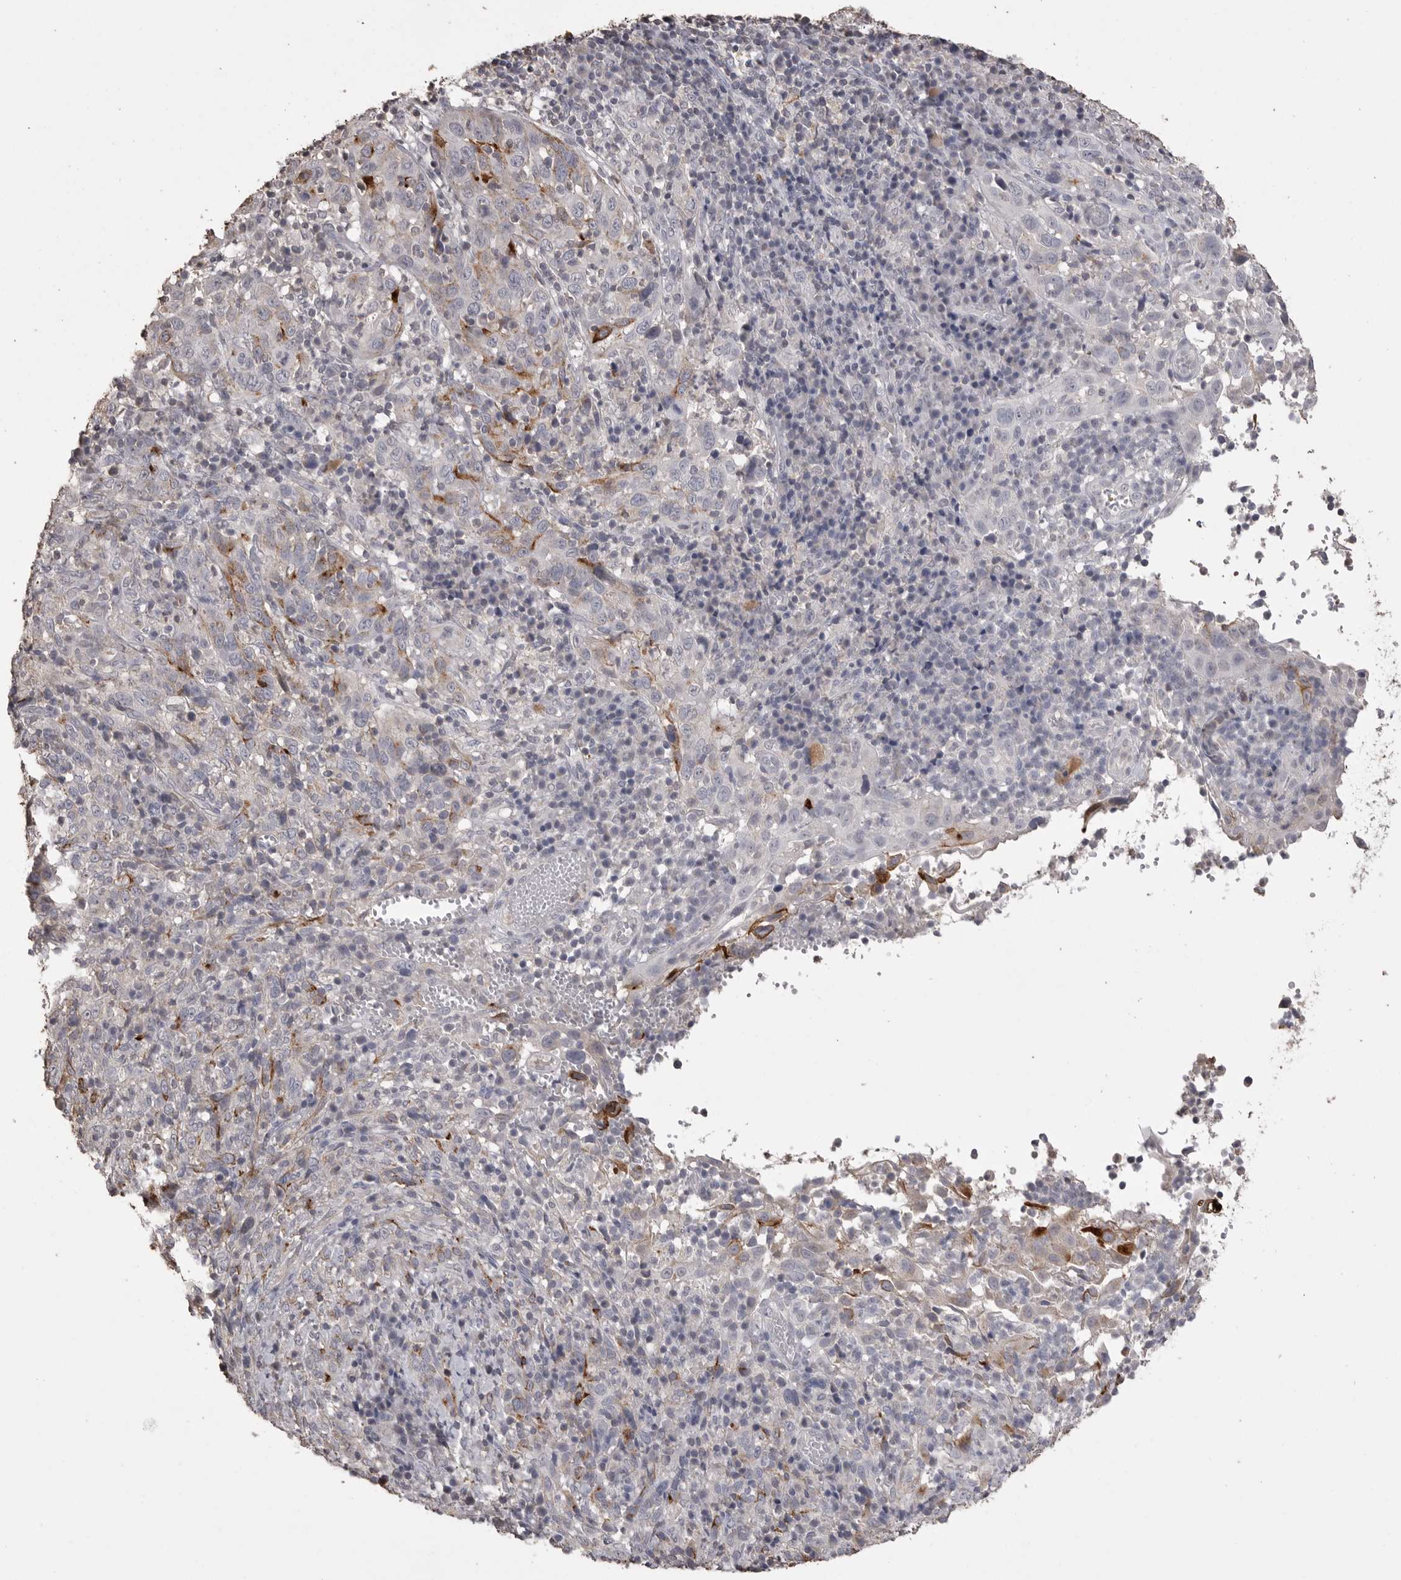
{"staining": {"intensity": "moderate", "quantity": "<25%", "location": "cytoplasmic/membranous"}, "tissue": "cervical cancer", "cell_type": "Tumor cells", "image_type": "cancer", "snomed": [{"axis": "morphology", "description": "Squamous cell carcinoma, NOS"}, {"axis": "topography", "description": "Cervix"}], "caption": "Immunohistochemical staining of cervical squamous cell carcinoma displays low levels of moderate cytoplasmic/membranous staining in about <25% of tumor cells.", "gene": "MMP7", "patient": {"sex": "female", "age": 46}}